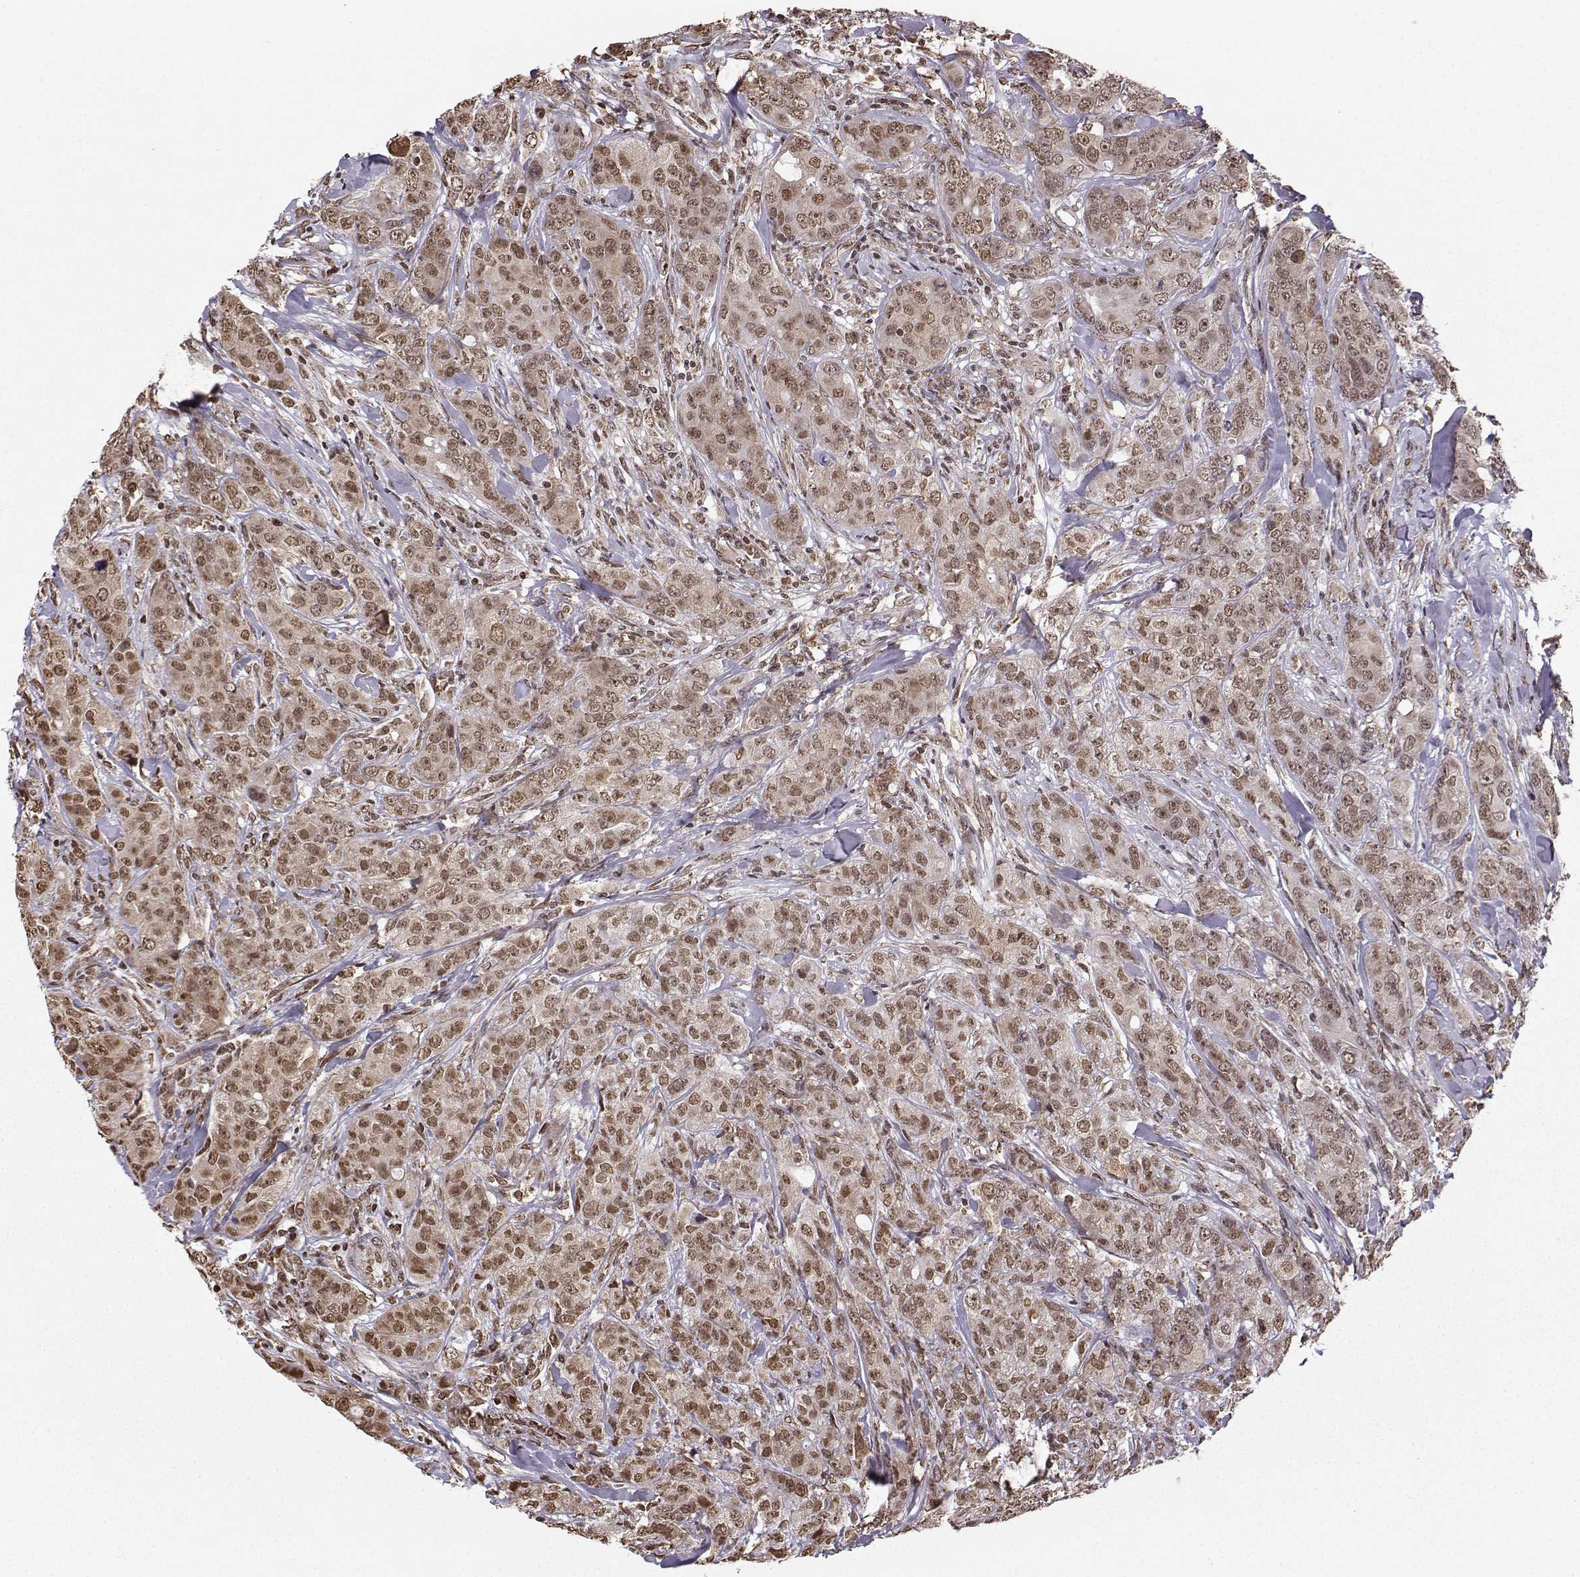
{"staining": {"intensity": "moderate", "quantity": ">75%", "location": "cytoplasmic/membranous,nuclear"}, "tissue": "breast cancer", "cell_type": "Tumor cells", "image_type": "cancer", "snomed": [{"axis": "morphology", "description": "Duct carcinoma"}, {"axis": "topography", "description": "Breast"}], "caption": "Immunohistochemical staining of human breast intraductal carcinoma displays moderate cytoplasmic/membranous and nuclear protein staining in approximately >75% of tumor cells. The staining was performed using DAB to visualize the protein expression in brown, while the nuclei were stained in blue with hematoxylin (Magnification: 20x).", "gene": "EZH1", "patient": {"sex": "female", "age": 43}}